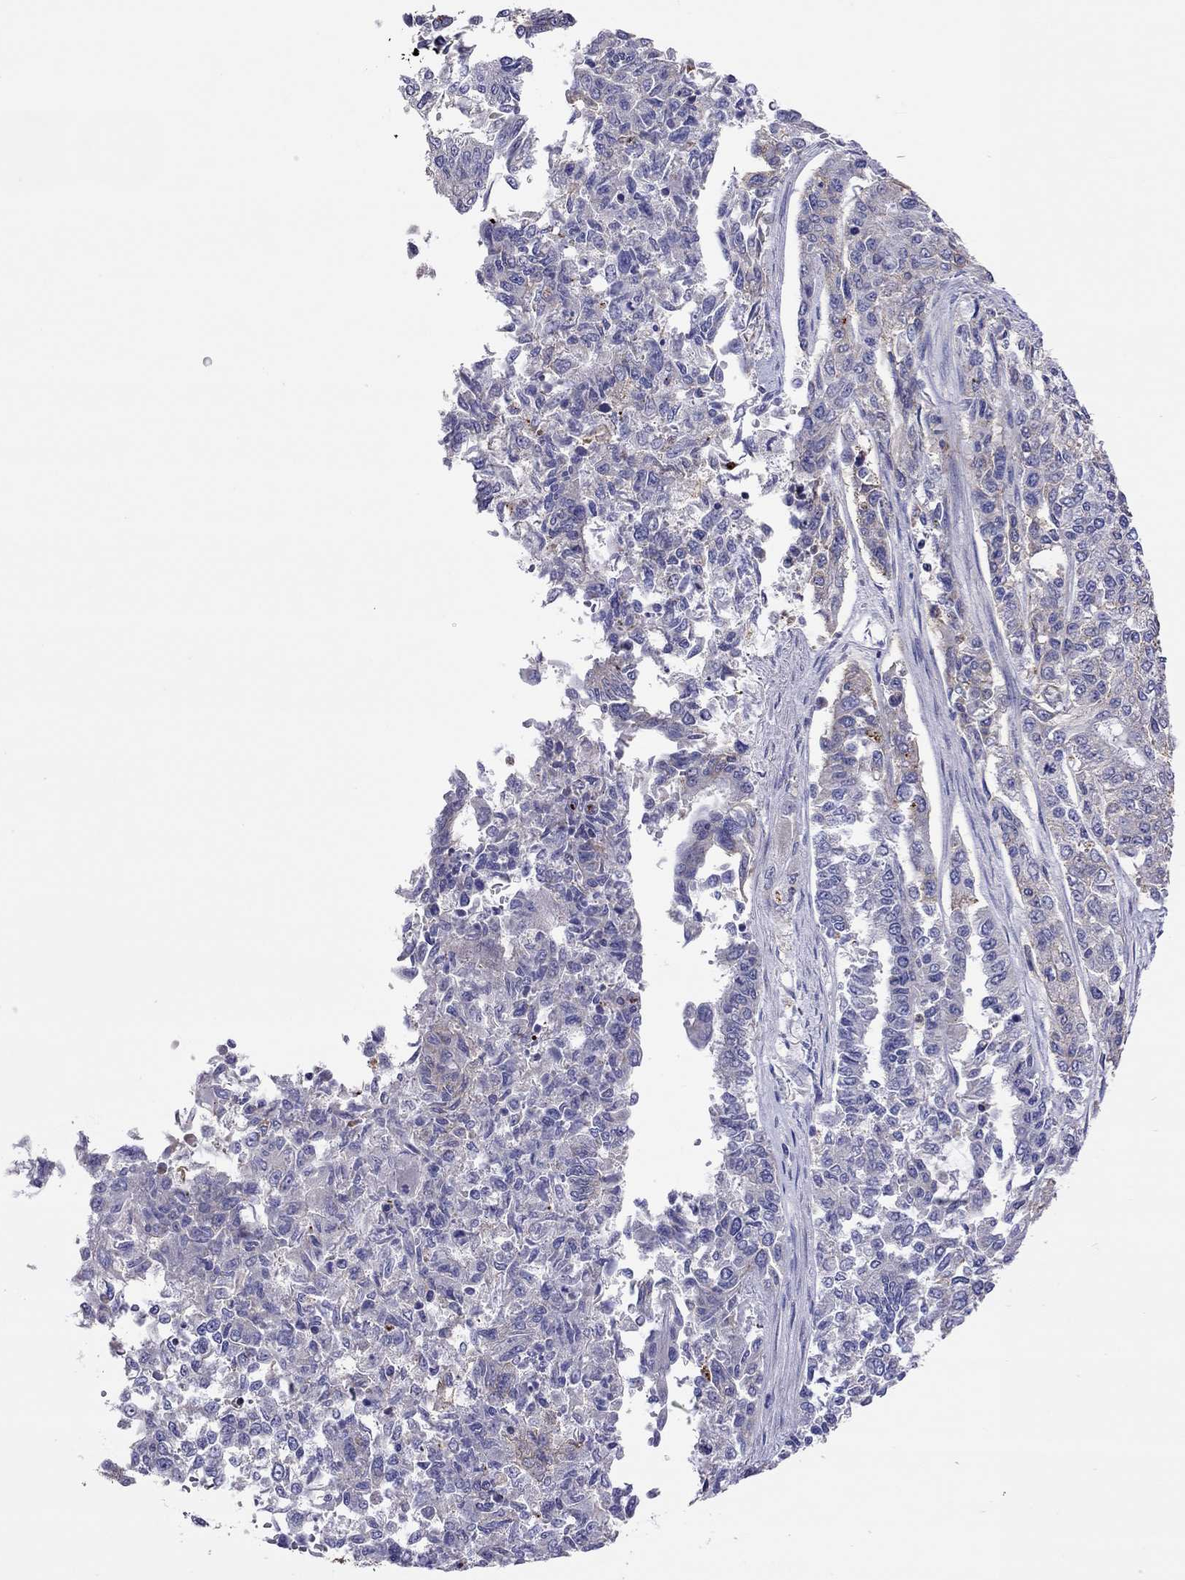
{"staining": {"intensity": "negative", "quantity": "none", "location": "none"}, "tissue": "endometrial cancer", "cell_type": "Tumor cells", "image_type": "cancer", "snomed": [{"axis": "morphology", "description": "Adenocarcinoma, NOS"}, {"axis": "topography", "description": "Uterus"}], "caption": "IHC image of human endometrial cancer stained for a protein (brown), which demonstrates no staining in tumor cells. Brightfield microscopy of immunohistochemistry (IHC) stained with DAB (3,3'-diaminobenzidine) (brown) and hematoxylin (blue), captured at high magnification.", "gene": "COL9A1", "patient": {"sex": "female", "age": 59}}